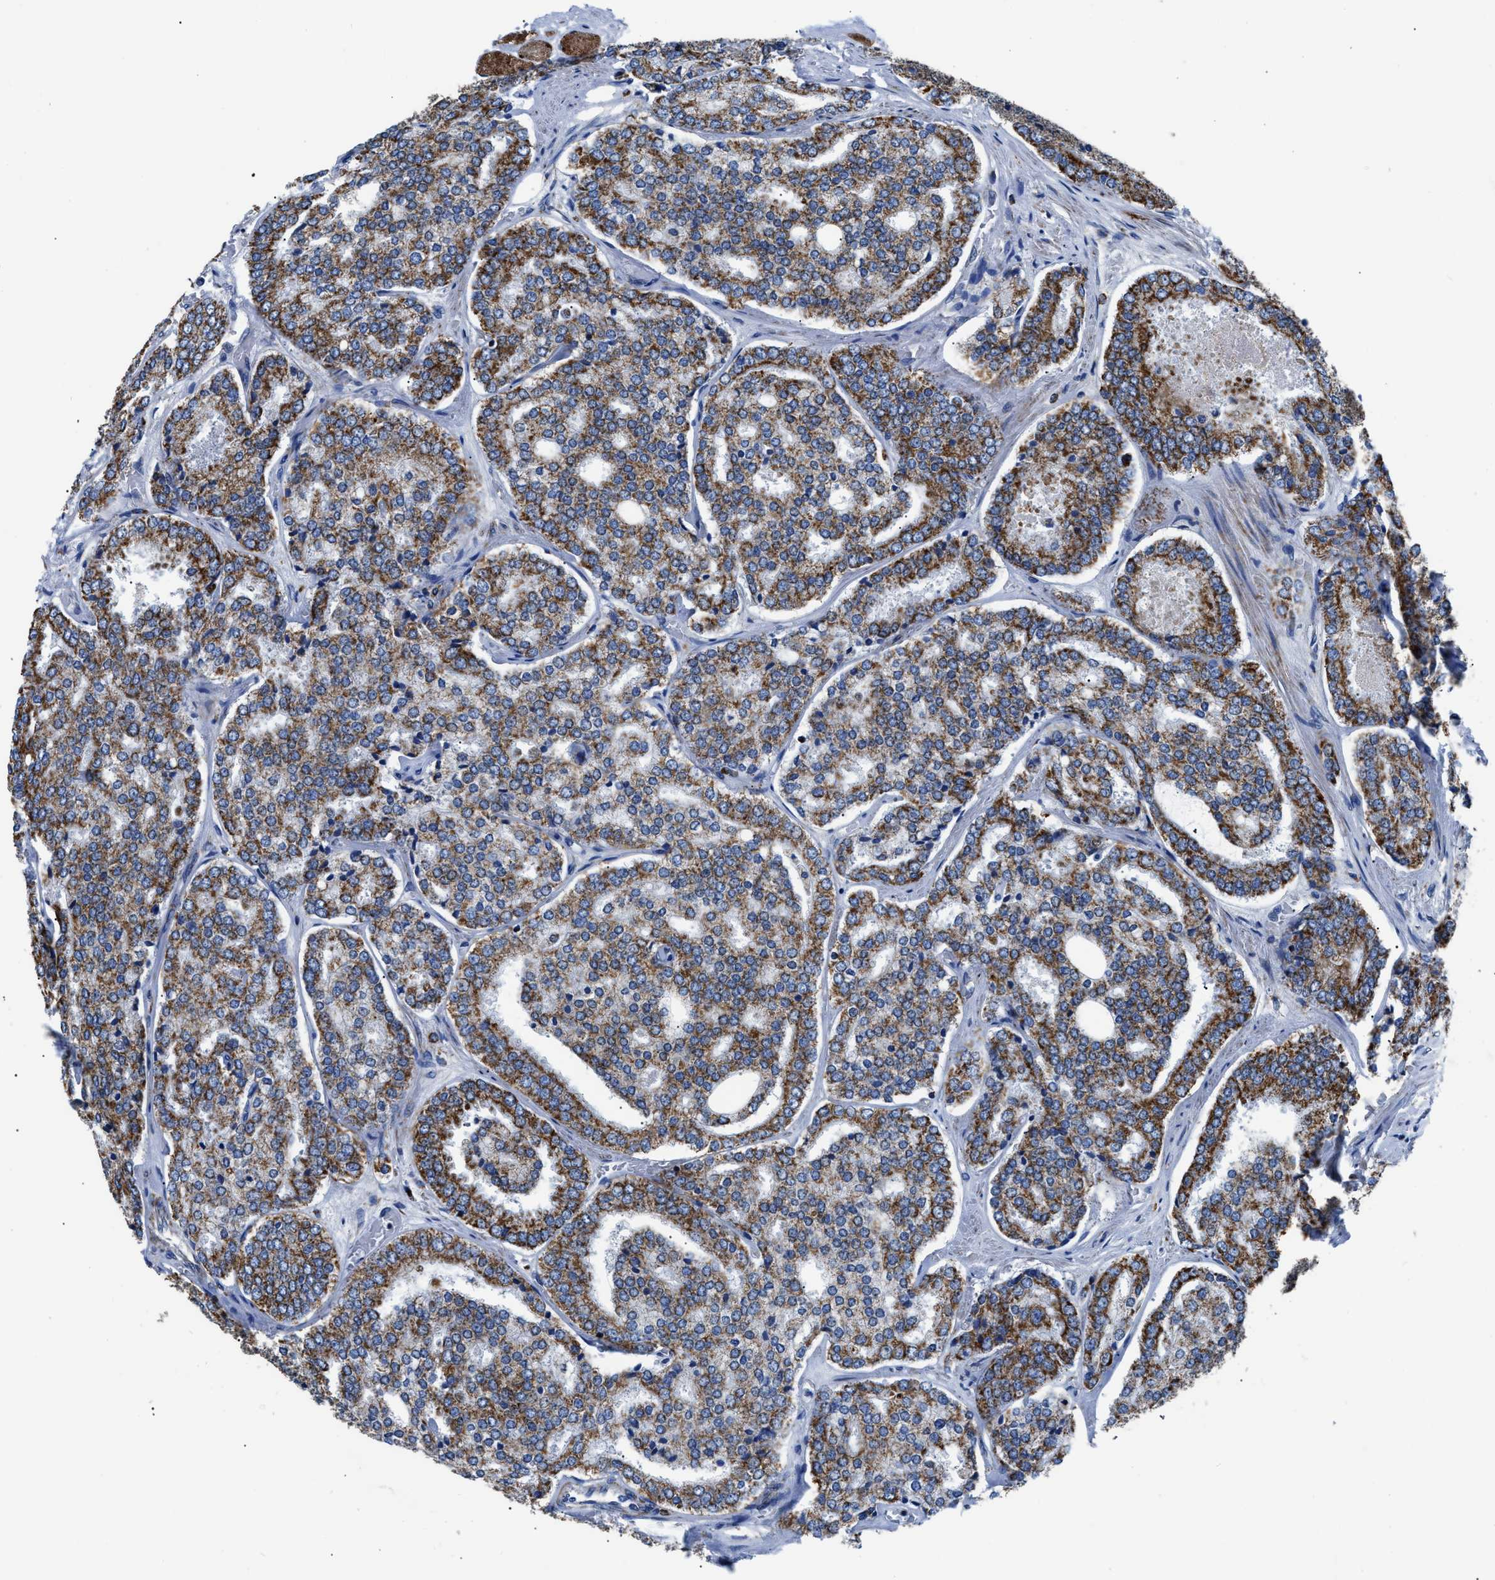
{"staining": {"intensity": "strong", "quantity": ">75%", "location": "cytoplasmic/membranous"}, "tissue": "prostate cancer", "cell_type": "Tumor cells", "image_type": "cancer", "snomed": [{"axis": "morphology", "description": "Adenocarcinoma, High grade"}, {"axis": "topography", "description": "Prostate"}], "caption": "Immunohistochemical staining of prostate cancer (adenocarcinoma (high-grade)) reveals high levels of strong cytoplasmic/membranous staining in approximately >75% of tumor cells. The protein of interest is stained brown, and the nuclei are stained in blue (DAB (3,3'-diaminobenzidine) IHC with brightfield microscopy, high magnification).", "gene": "ZDHHC3", "patient": {"sex": "male", "age": 65}}